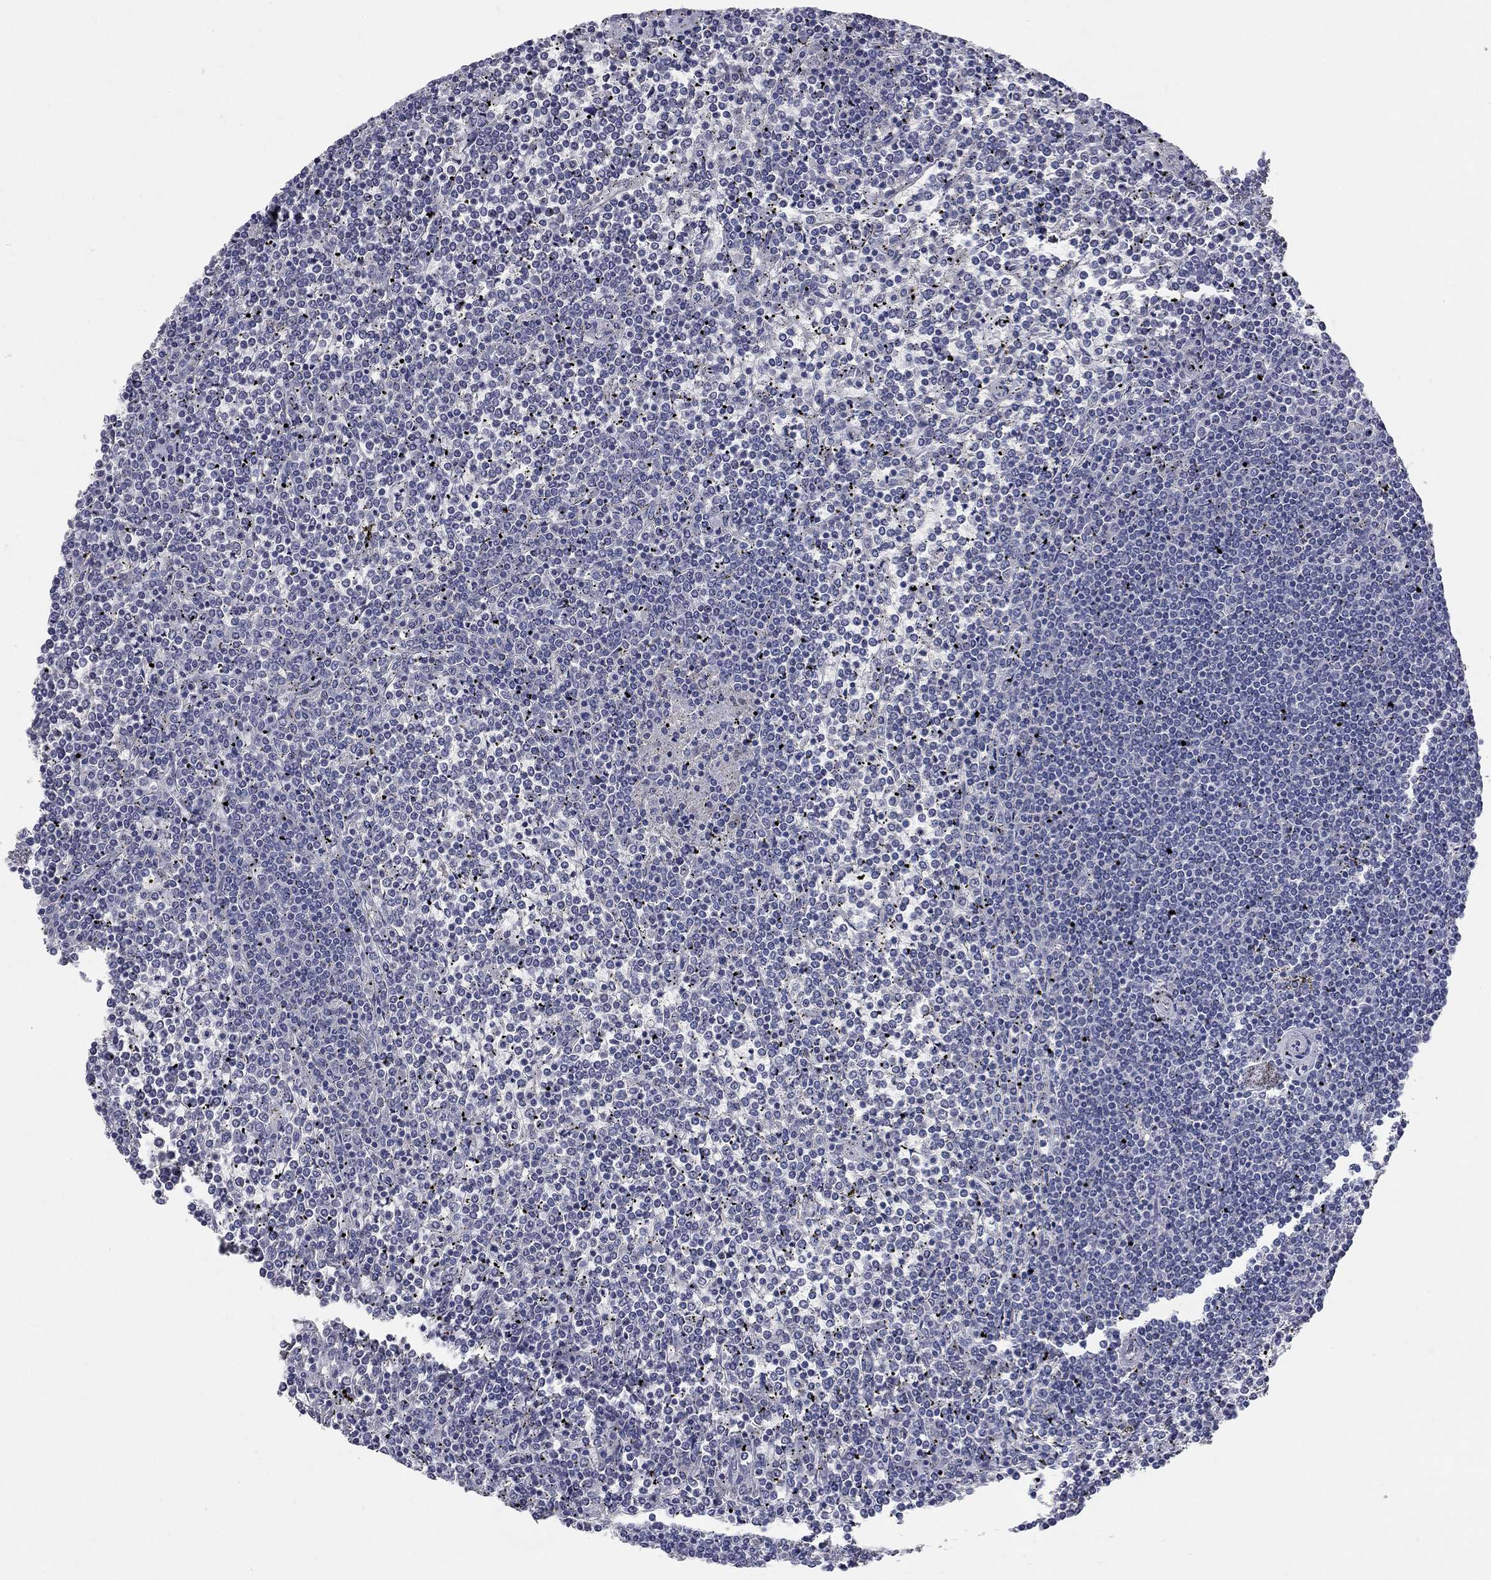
{"staining": {"intensity": "negative", "quantity": "none", "location": "none"}, "tissue": "lymphoma", "cell_type": "Tumor cells", "image_type": "cancer", "snomed": [{"axis": "morphology", "description": "Malignant lymphoma, non-Hodgkin's type, Low grade"}, {"axis": "topography", "description": "Spleen"}], "caption": "This is a image of immunohistochemistry staining of lymphoma, which shows no expression in tumor cells.", "gene": "SYT12", "patient": {"sex": "female", "age": 19}}